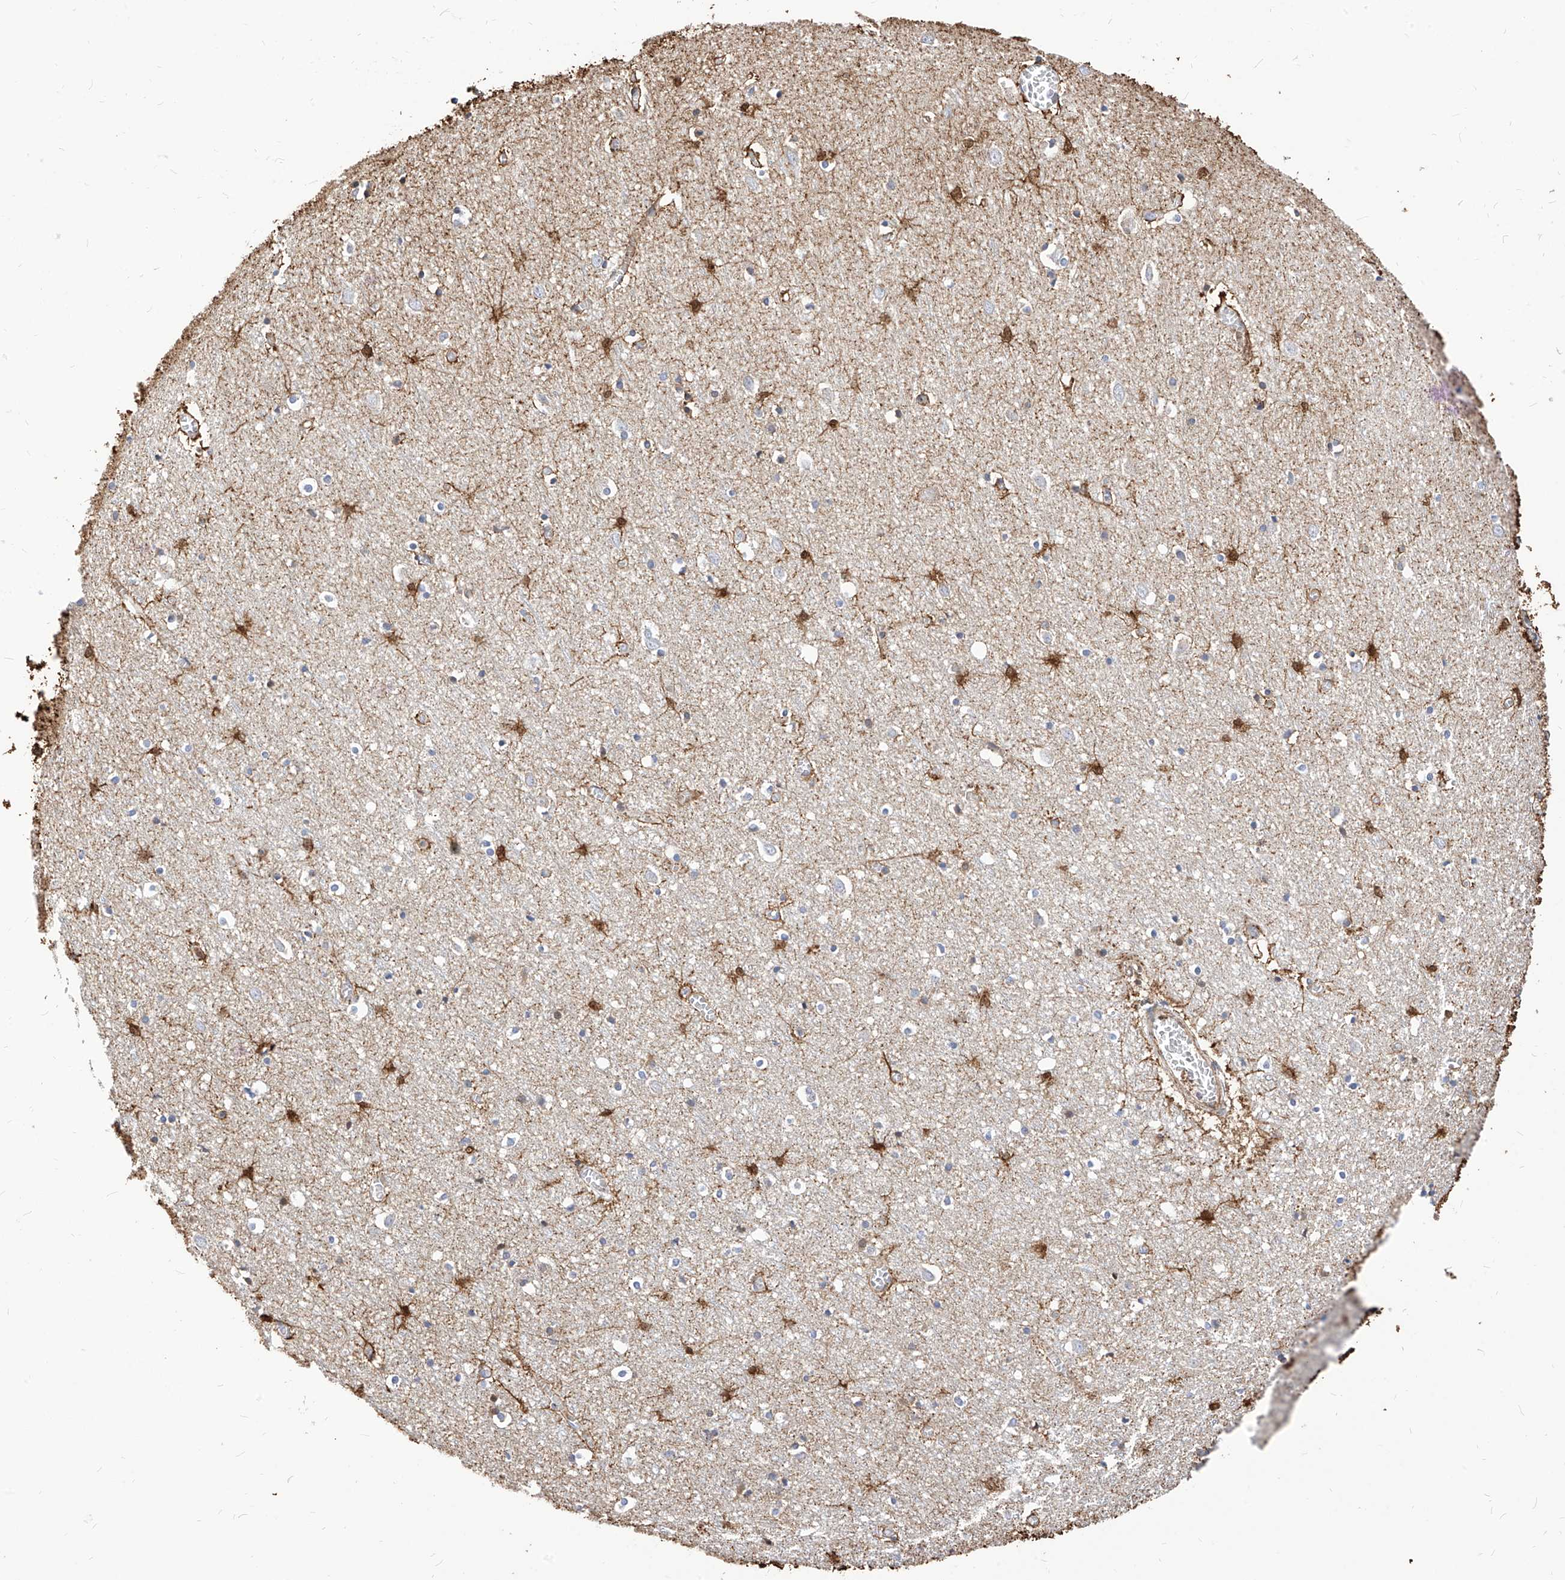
{"staining": {"intensity": "weak", "quantity": "25%-75%", "location": "cytoplasmic/membranous"}, "tissue": "cerebral cortex", "cell_type": "Endothelial cells", "image_type": "normal", "snomed": [{"axis": "morphology", "description": "Normal tissue, NOS"}, {"axis": "topography", "description": "Cerebral cortex"}], "caption": "High-power microscopy captured an immunohistochemistry (IHC) histopathology image of normal cerebral cortex, revealing weak cytoplasmic/membranous positivity in approximately 25%-75% of endothelial cells. (DAB IHC, brown staining for protein, blue staining for nuclei).", "gene": "TTLL8", "patient": {"sex": "female", "age": 64}}